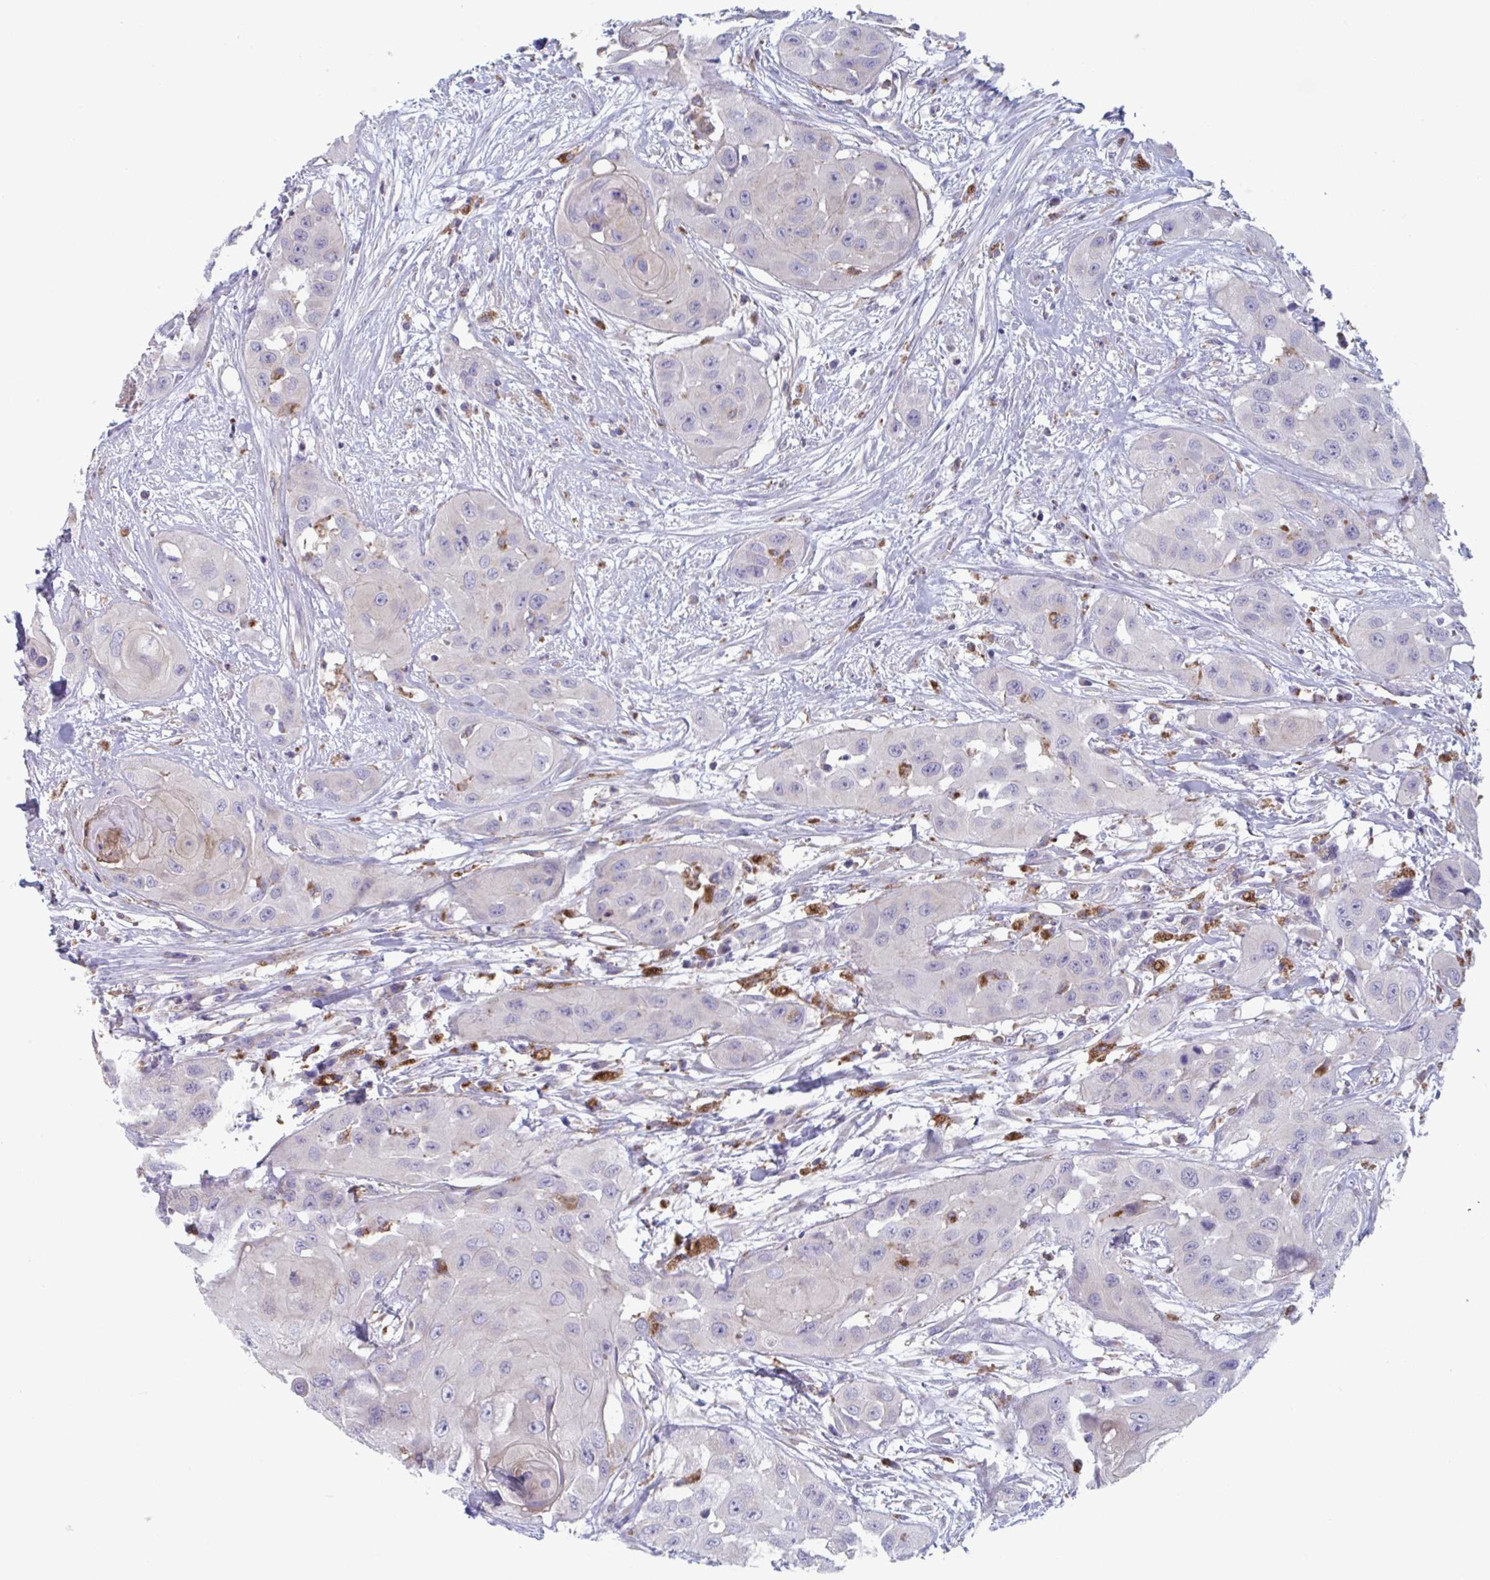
{"staining": {"intensity": "negative", "quantity": "none", "location": "none"}, "tissue": "head and neck cancer", "cell_type": "Tumor cells", "image_type": "cancer", "snomed": [{"axis": "morphology", "description": "Squamous cell carcinoma, NOS"}, {"axis": "topography", "description": "Head-Neck"}], "caption": "DAB (3,3'-diaminobenzidine) immunohistochemical staining of head and neck squamous cell carcinoma shows no significant expression in tumor cells.", "gene": "NIPSNAP1", "patient": {"sex": "male", "age": 83}}